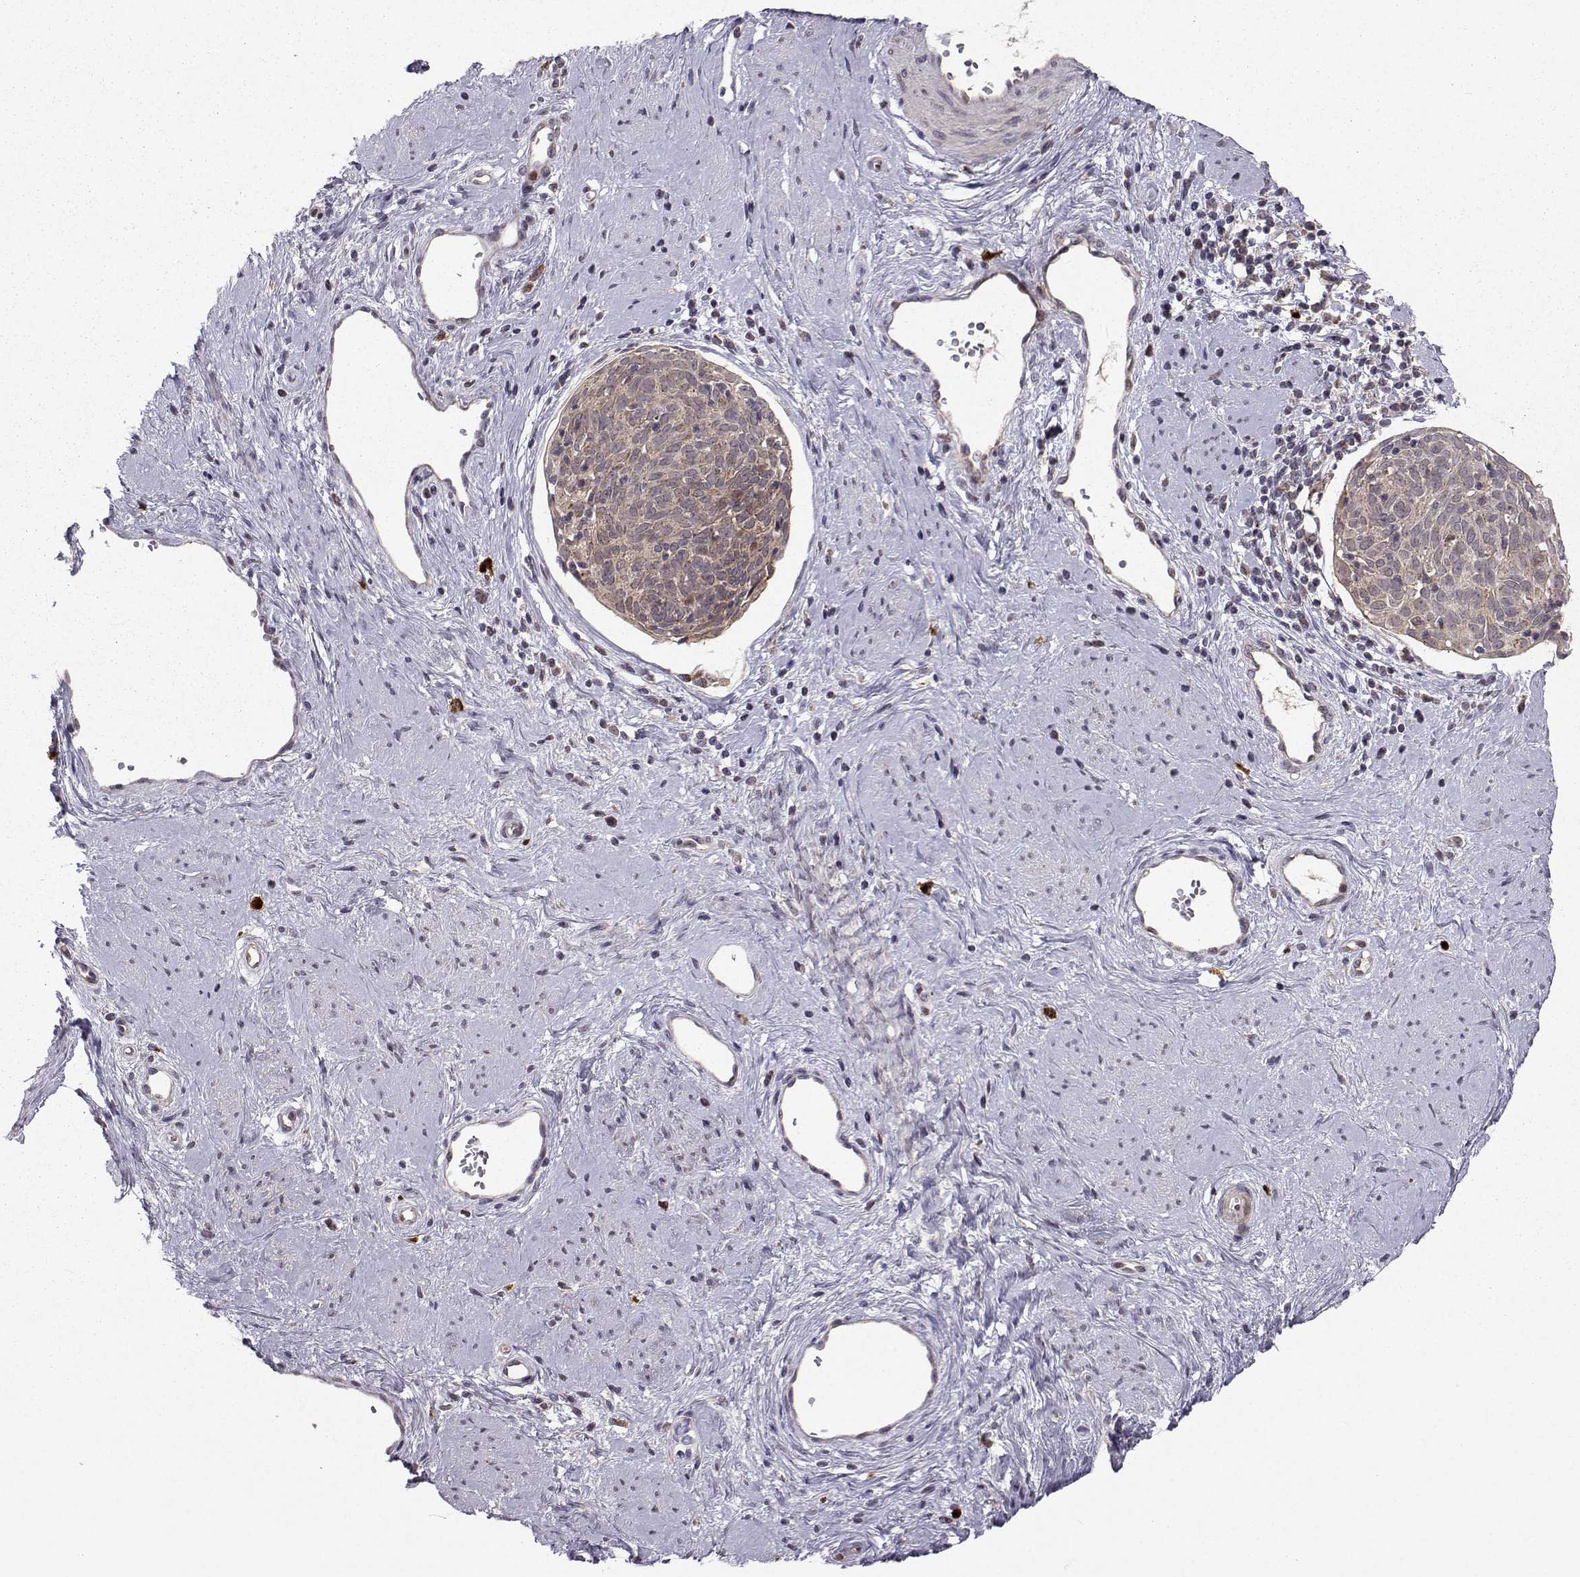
{"staining": {"intensity": "weak", "quantity": "25%-75%", "location": "cytoplasmic/membranous"}, "tissue": "cervical cancer", "cell_type": "Tumor cells", "image_type": "cancer", "snomed": [{"axis": "morphology", "description": "Squamous cell carcinoma, NOS"}, {"axis": "topography", "description": "Cervix"}], "caption": "Immunohistochemistry (IHC) (DAB (3,3'-diaminobenzidine)) staining of human cervical cancer (squamous cell carcinoma) displays weak cytoplasmic/membranous protein expression in approximately 25%-75% of tumor cells. The staining was performed using DAB, with brown indicating positive protein expression. Nuclei are stained blue with hematoxylin.", "gene": "NECAB3", "patient": {"sex": "female", "age": 39}}